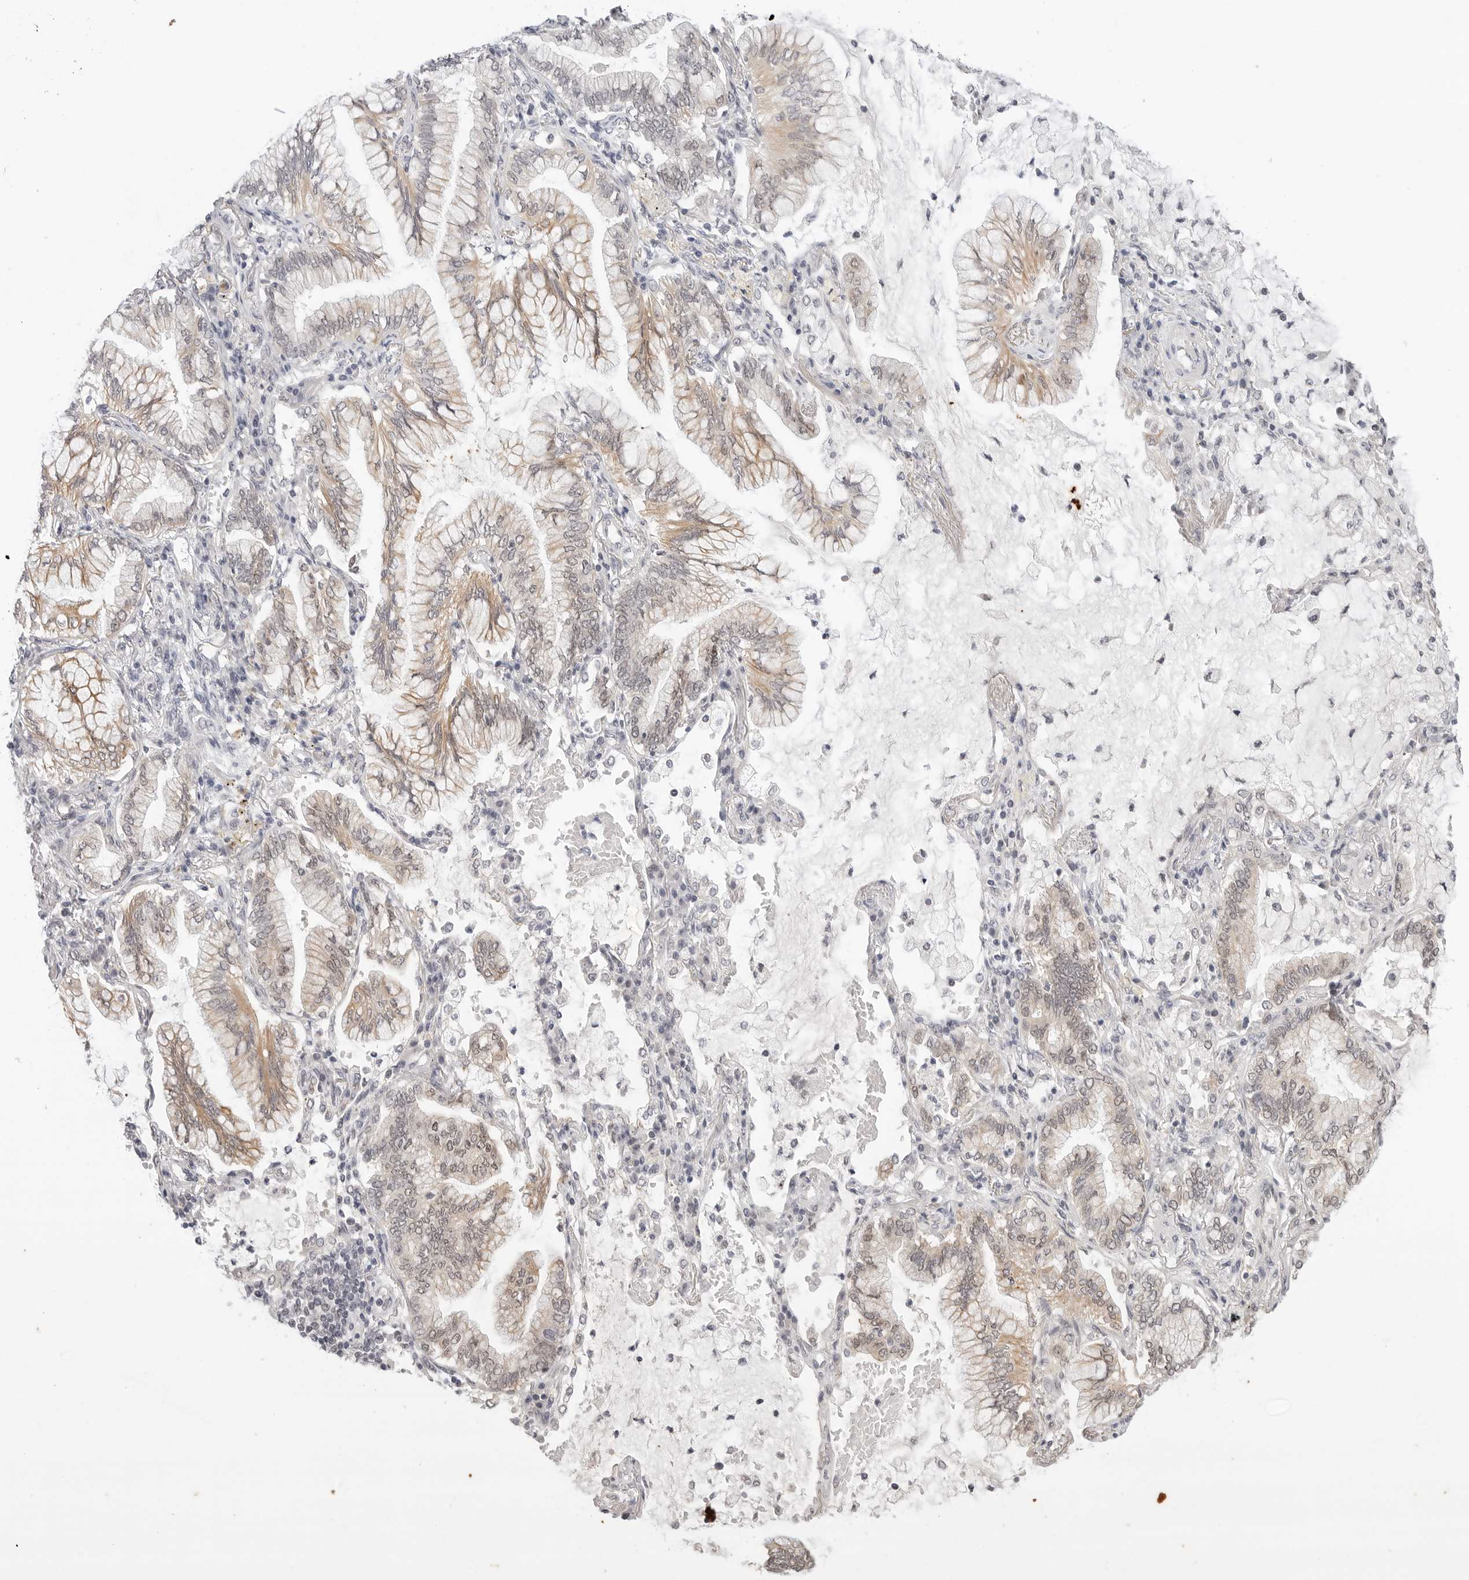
{"staining": {"intensity": "moderate", "quantity": ">75%", "location": "cytoplasmic/membranous"}, "tissue": "lung cancer", "cell_type": "Tumor cells", "image_type": "cancer", "snomed": [{"axis": "morphology", "description": "Adenocarcinoma, NOS"}, {"axis": "topography", "description": "Lung"}], "caption": "Immunohistochemical staining of human lung cancer exhibits medium levels of moderate cytoplasmic/membranous positivity in about >75% of tumor cells.", "gene": "TSEN2", "patient": {"sex": "female", "age": 70}}